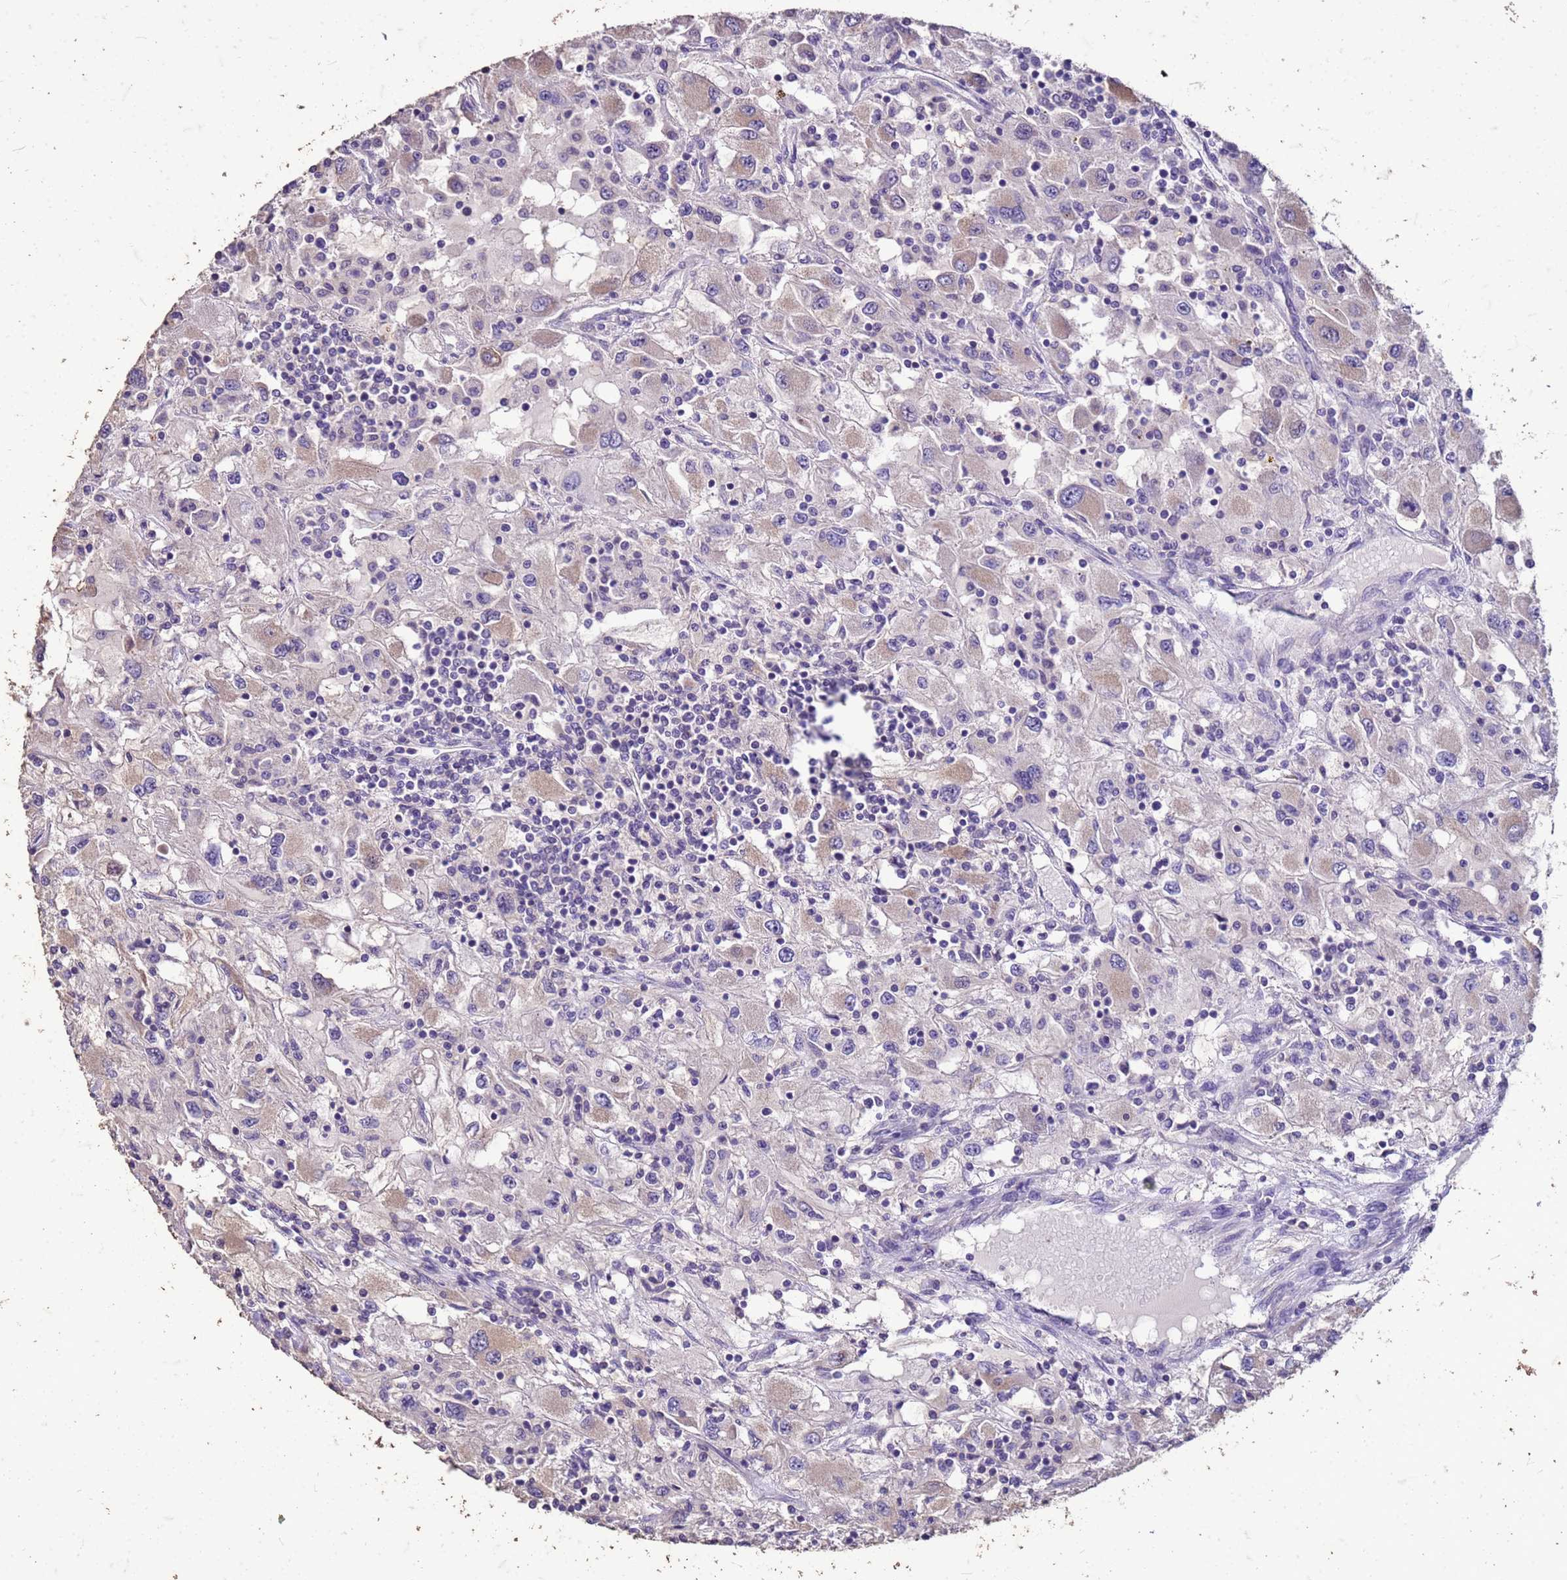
{"staining": {"intensity": "weak", "quantity": "25%-75%", "location": "cytoplasmic/membranous"}, "tissue": "renal cancer", "cell_type": "Tumor cells", "image_type": "cancer", "snomed": [{"axis": "morphology", "description": "Adenocarcinoma, NOS"}, {"axis": "topography", "description": "Kidney"}], "caption": "About 25%-75% of tumor cells in human renal cancer exhibit weak cytoplasmic/membranous protein expression as visualized by brown immunohistochemical staining.", "gene": "FAM184B", "patient": {"sex": "female", "age": 67}}